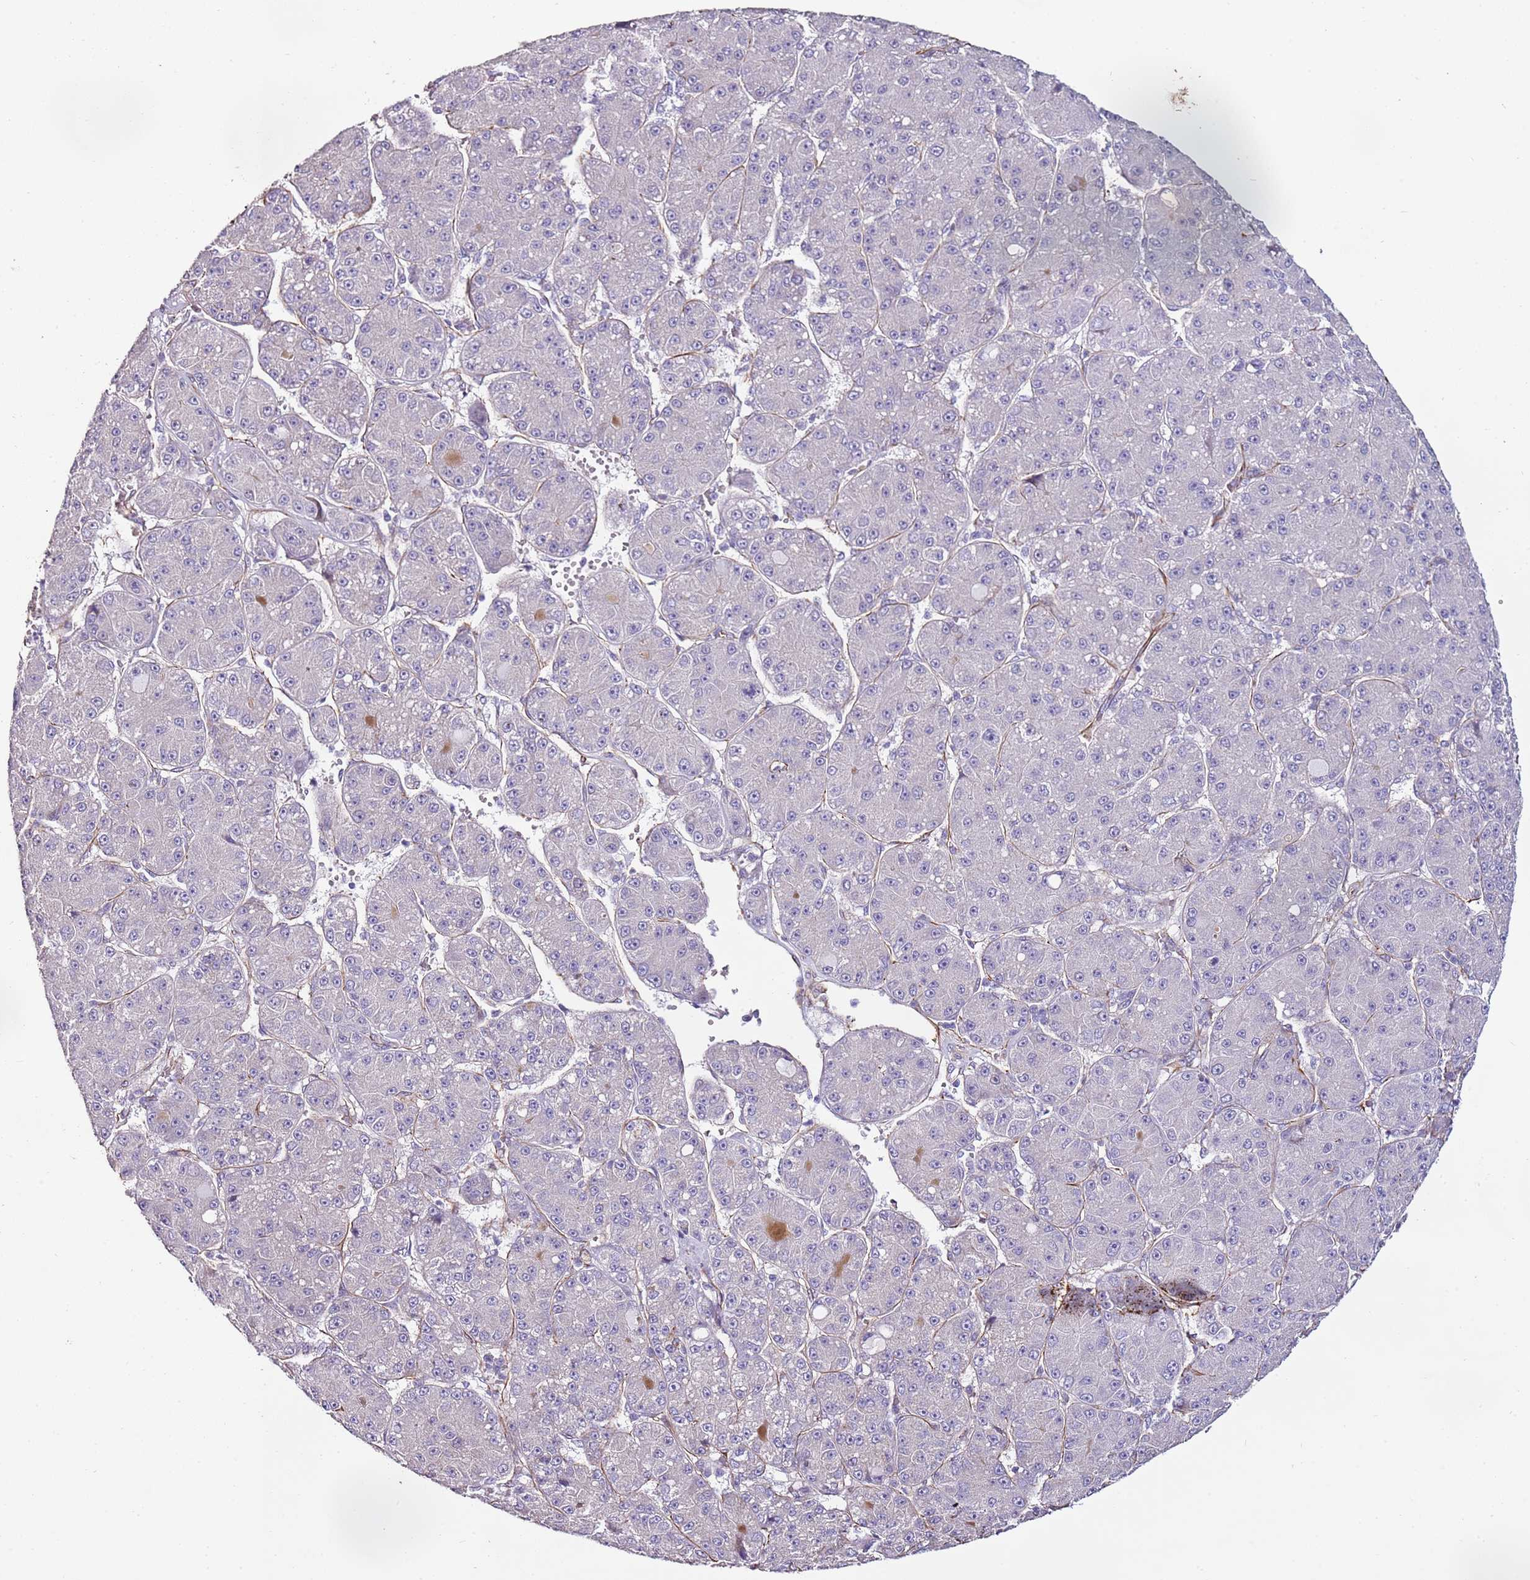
{"staining": {"intensity": "negative", "quantity": "none", "location": "none"}, "tissue": "liver cancer", "cell_type": "Tumor cells", "image_type": "cancer", "snomed": [{"axis": "morphology", "description": "Carcinoma, Hepatocellular, NOS"}, {"axis": "topography", "description": "Liver"}], "caption": "Tumor cells are negative for protein expression in human liver hepatocellular carcinoma.", "gene": "ZNF786", "patient": {"sex": "male", "age": 67}}